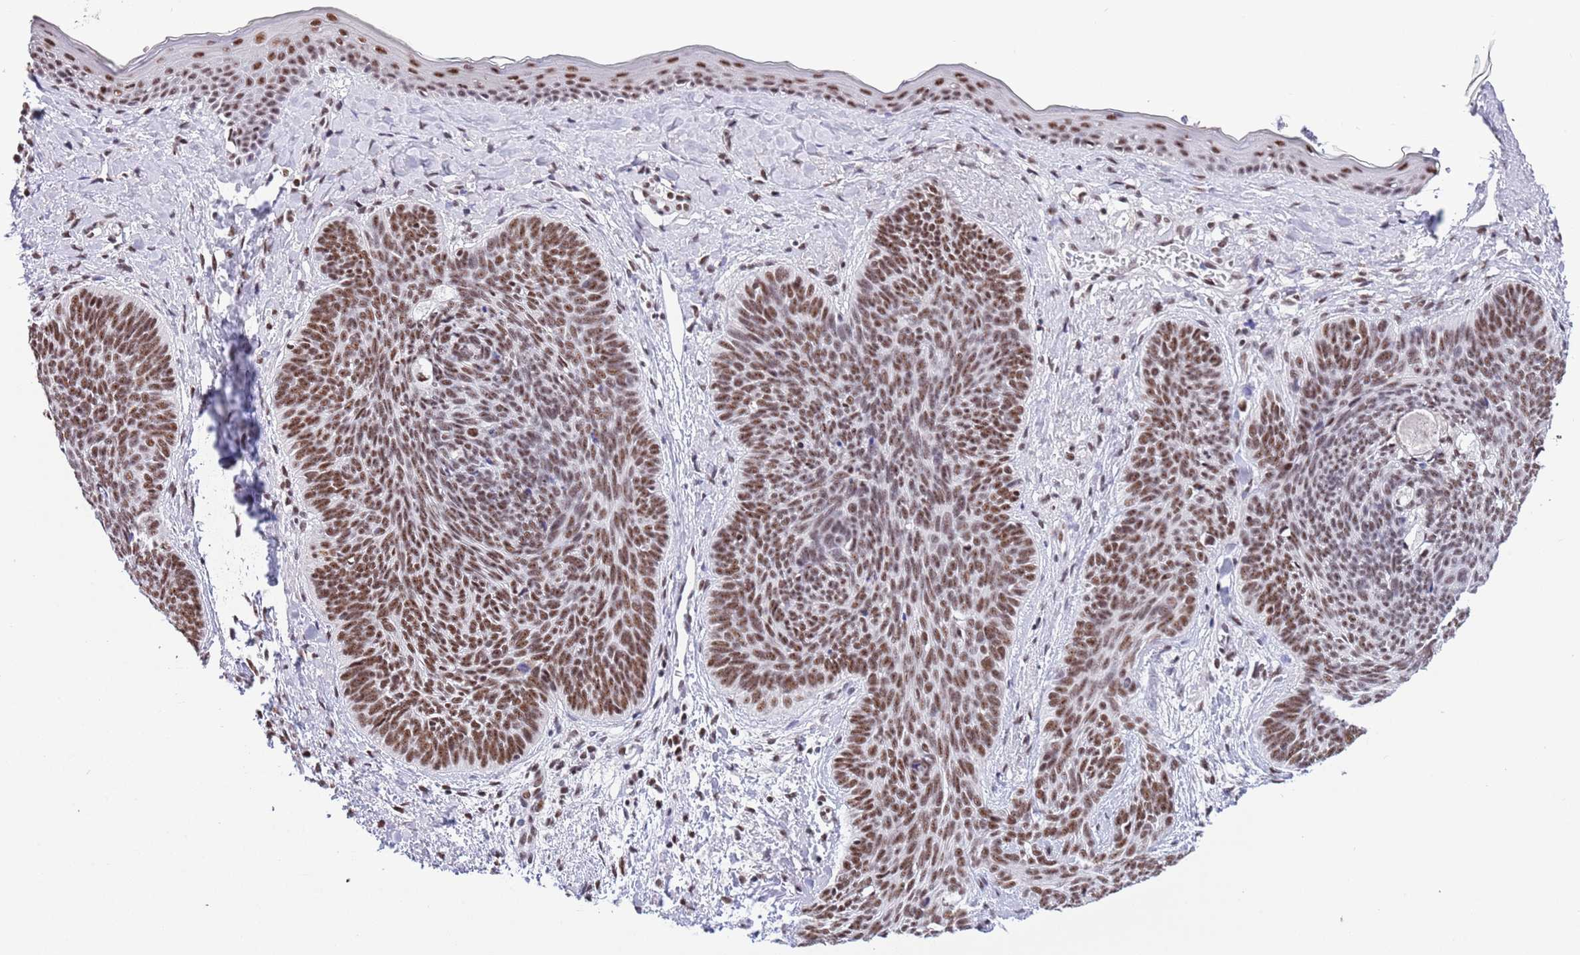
{"staining": {"intensity": "moderate", "quantity": ">75%", "location": "nuclear"}, "tissue": "skin cancer", "cell_type": "Tumor cells", "image_type": "cancer", "snomed": [{"axis": "morphology", "description": "Basal cell carcinoma"}, {"axis": "topography", "description": "Skin"}], "caption": "Immunohistochemistry (IHC) image of human skin cancer stained for a protein (brown), which shows medium levels of moderate nuclear positivity in about >75% of tumor cells.", "gene": "SF3A2", "patient": {"sex": "female", "age": 81}}